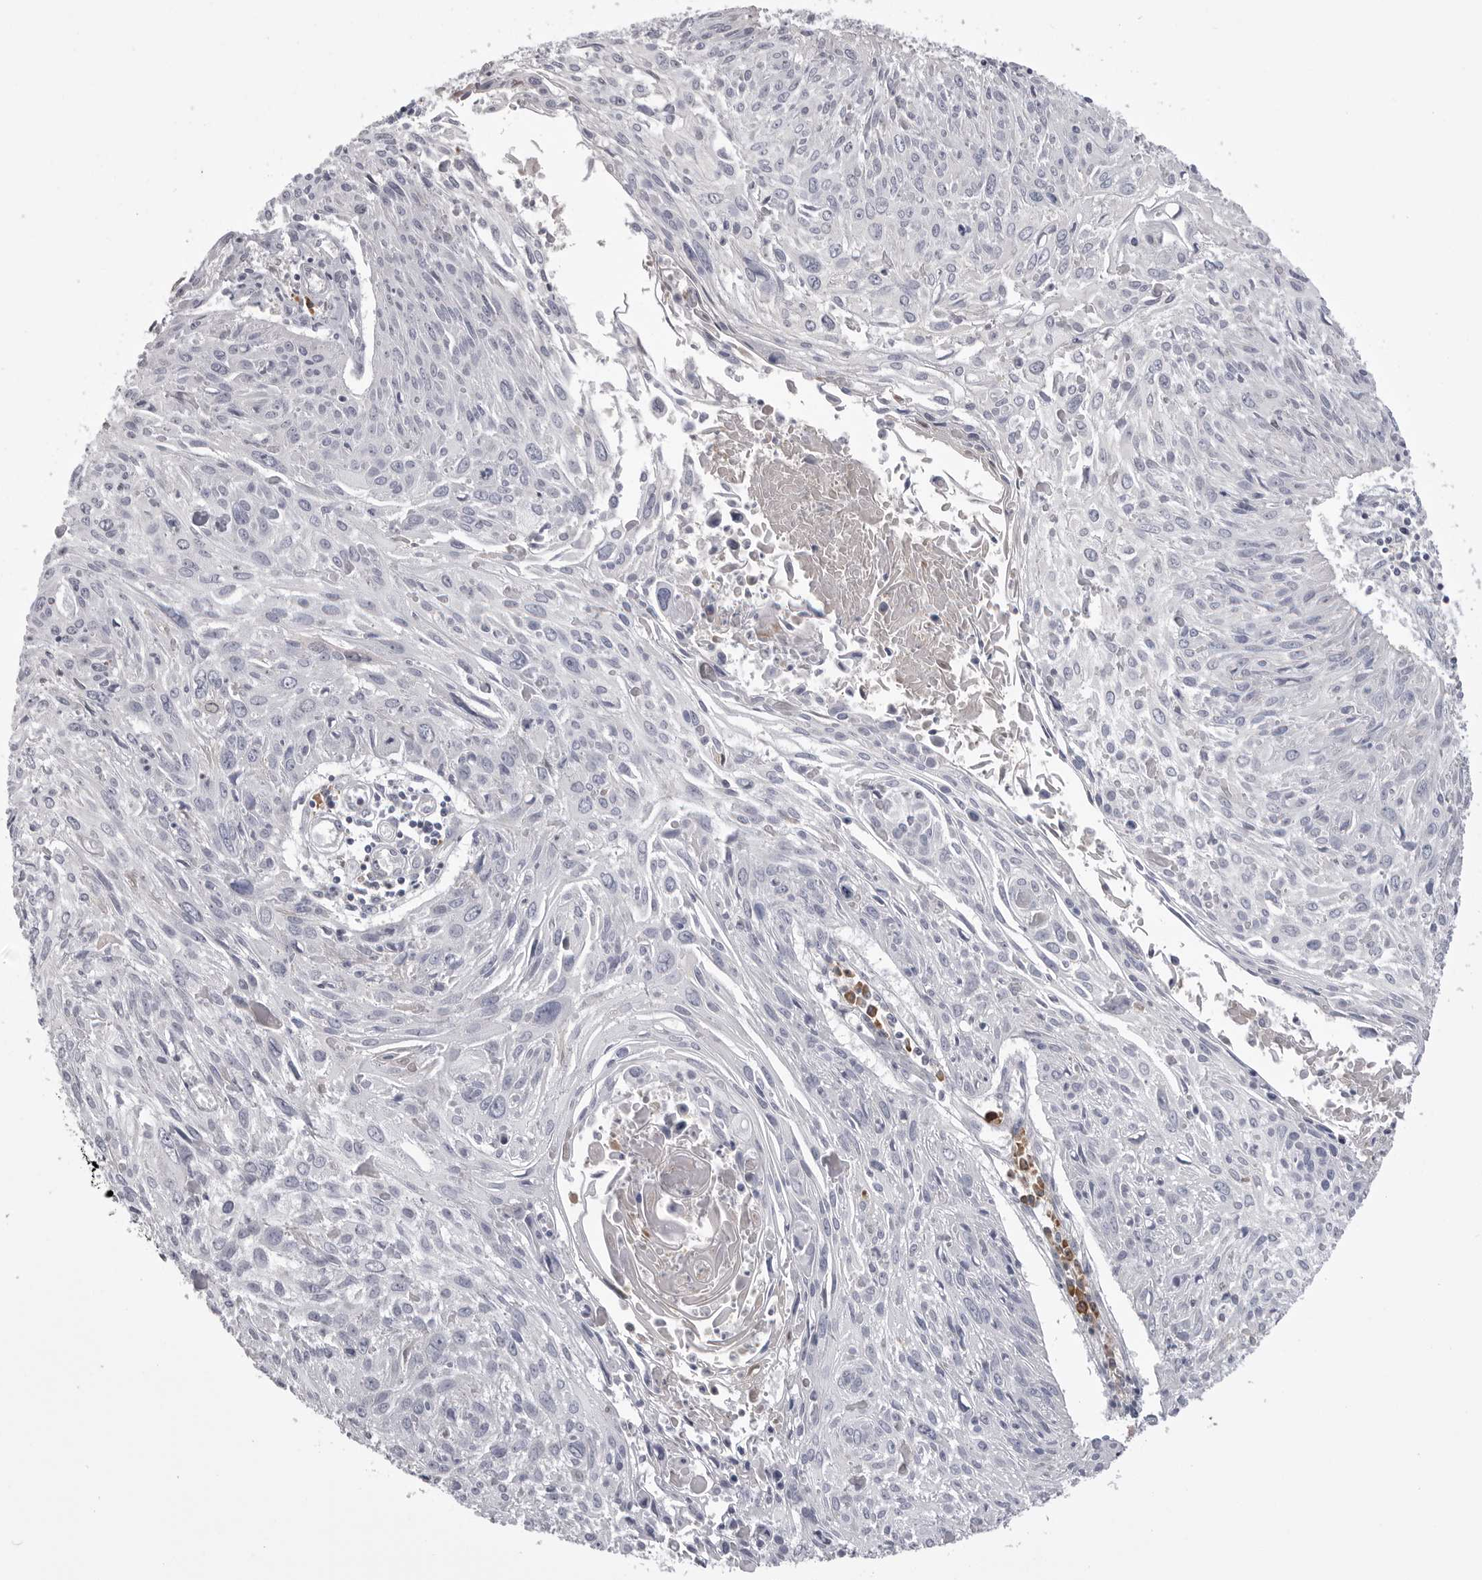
{"staining": {"intensity": "negative", "quantity": "none", "location": "none"}, "tissue": "cervical cancer", "cell_type": "Tumor cells", "image_type": "cancer", "snomed": [{"axis": "morphology", "description": "Squamous cell carcinoma, NOS"}, {"axis": "topography", "description": "Cervix"}], "caption": "IHC photomicrograph of squamous cell carcinoma (cervical) stained for a protein (brown), which displays no staining in tumor cells. Brightfield microscopy of IHC stained with DAB (brown) and hematoxylin (blue), captured at high magnification.", "gene": "FKBP2", "patient": {"sex": "female", "age": 51}}